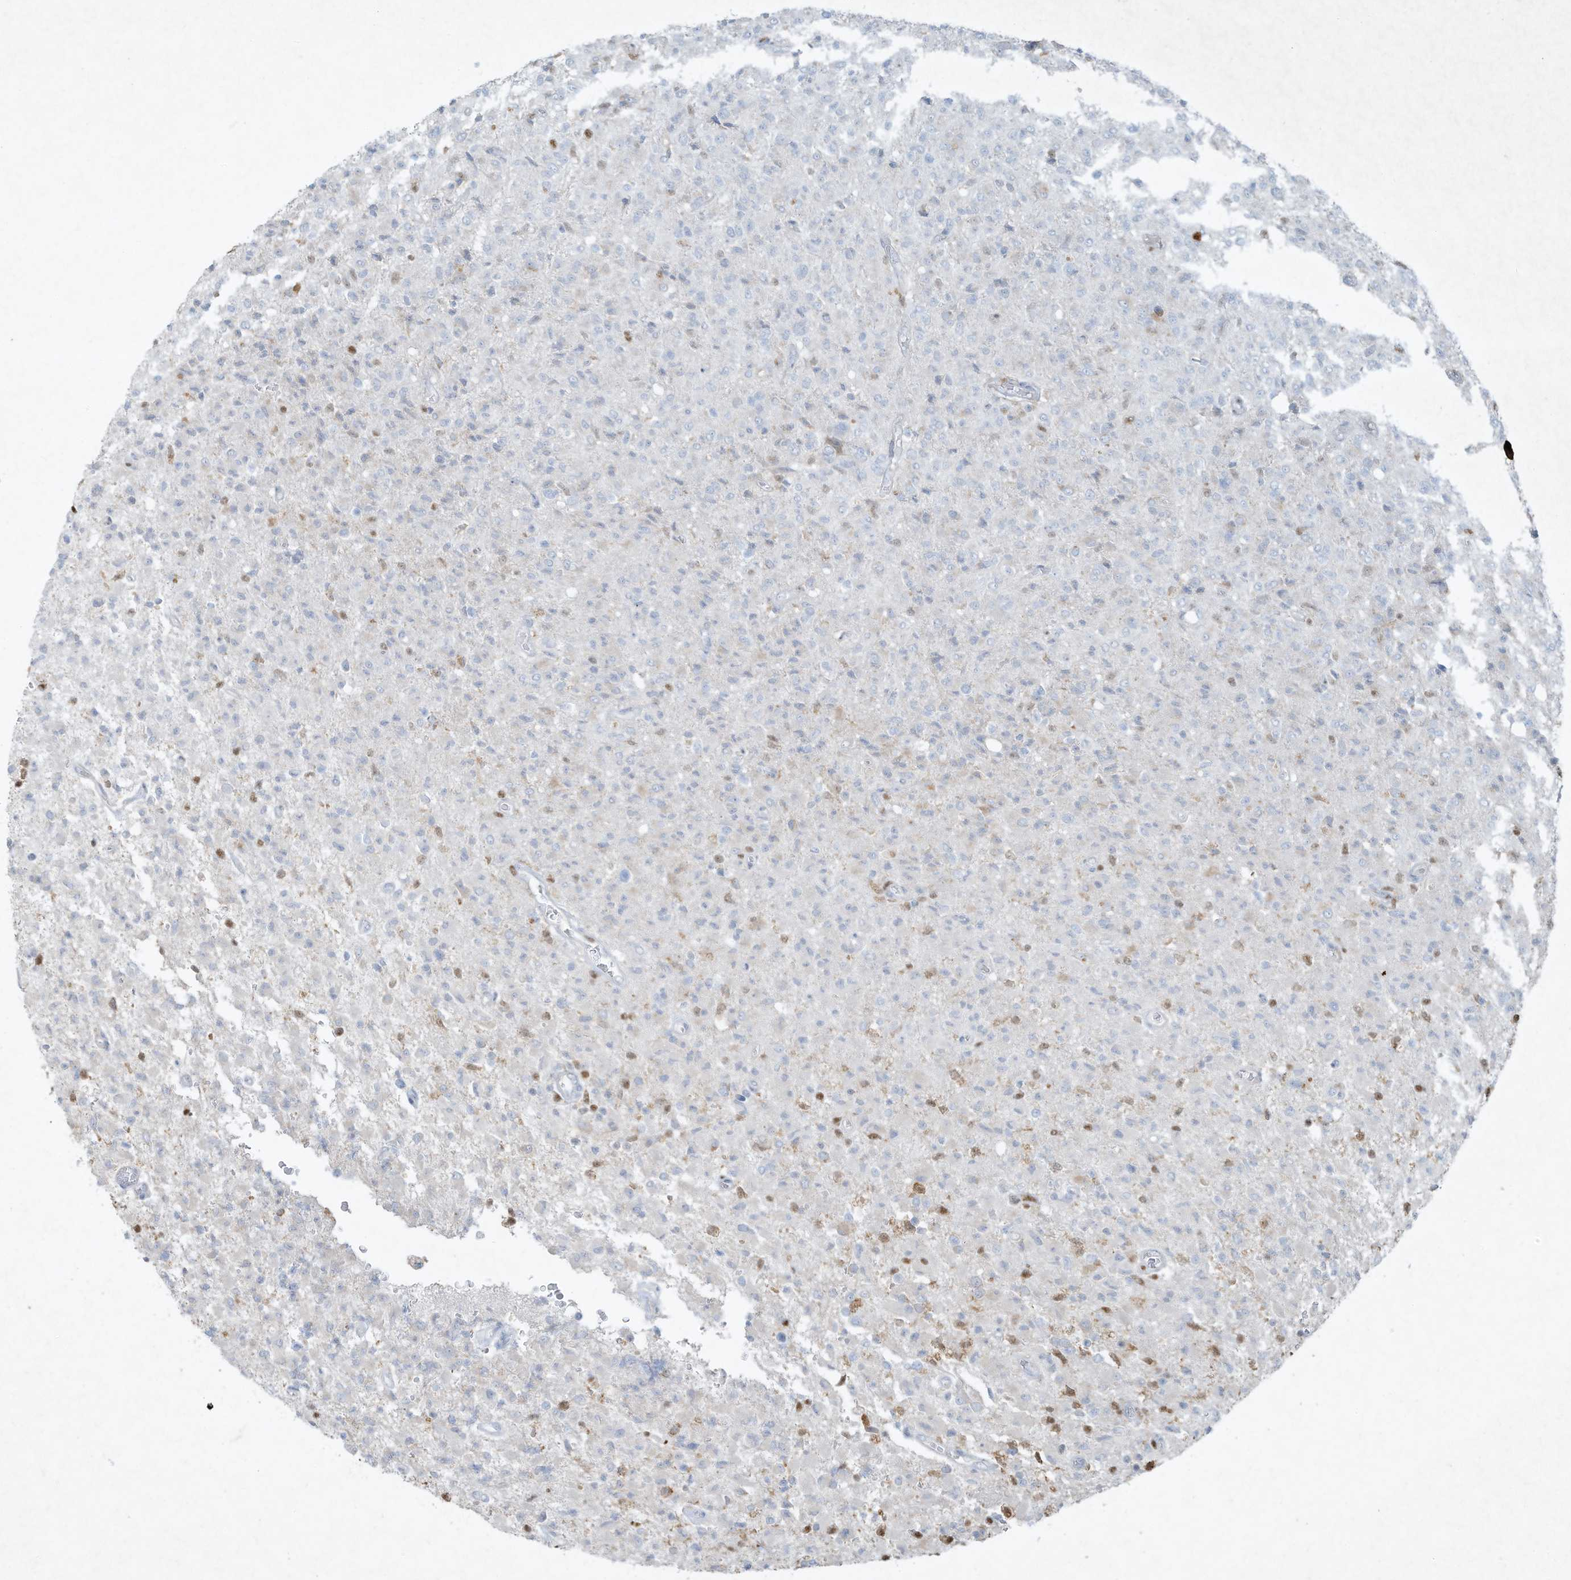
{"staining": {"intensity": "negative", "quantity": "none", "location": "none"}, "tissue": "glioma", "cell_type": "Tumor cells", "image_type": "cancer", "snomed": [{"axis": "morphology", "description": "Glioma, malignant, High grade"}, {"axis": "topography", "description": "Brain"}], "caption": "Immunohistochemistry image of neoplastic tissue: malignant glioma (high-grade) stained with DAB (3,3'-diaminobenzidine) exhibits no significant protein expression in tumor cells.", "gene": "TUBE1", "patient": {"sex": "female", "age": 57}}